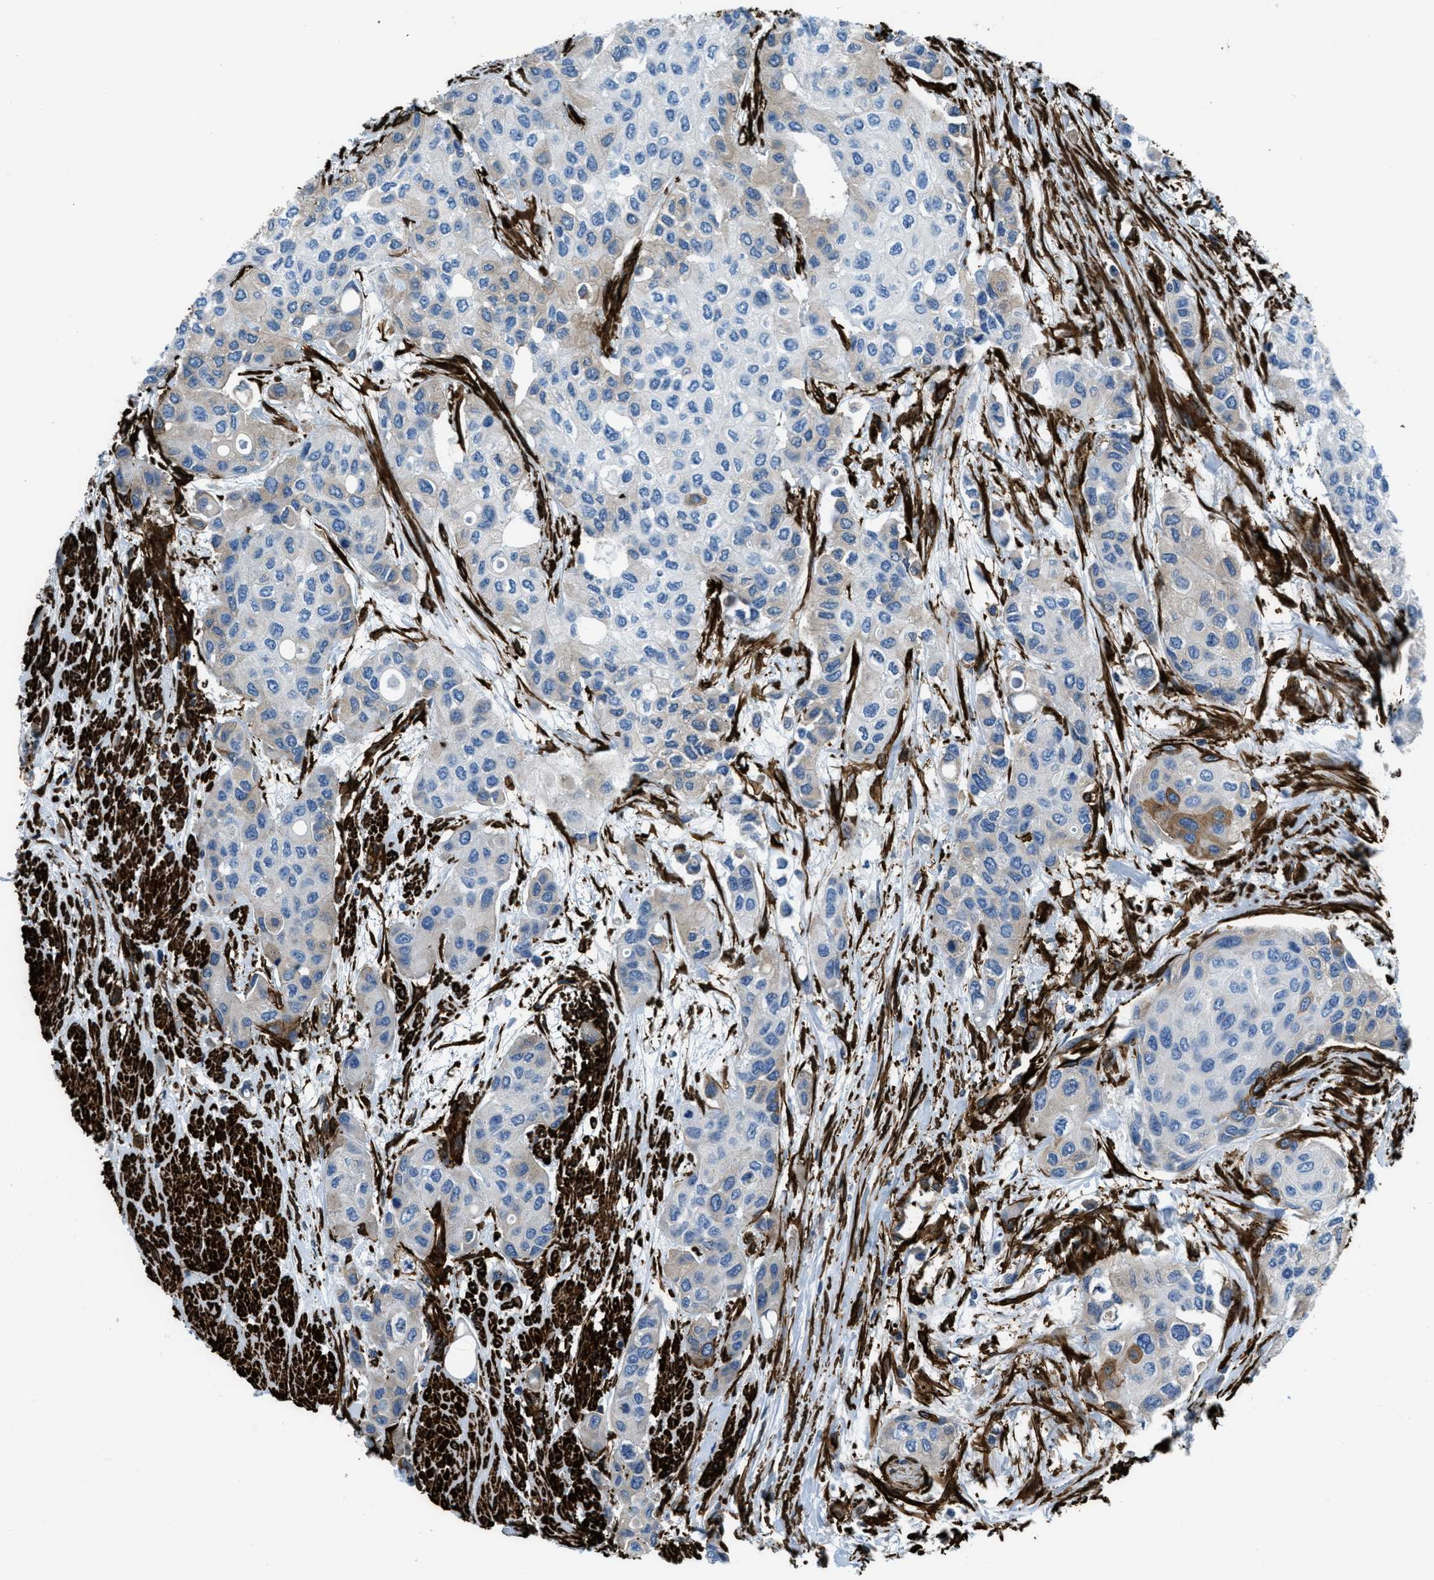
{"staining": {"intensity": "negative", "quantity": "none", "location": "none"}, "tissue": "urothelial cancer", "cell_type": "Tumor cells", "image_type": "cancer", "snomed": [{"axis": "morphology", "description": "Urothelial carcinoma, High grade"}, {"axis": "topography", "description": "Urinary bladder"}], "caption": "Tumor cells show no significant protein expression in urothelial cancer. The staining is performed using DAB (3,3'-diaminobenzidine) brown chromogen with nuclei counter-stained in using hematoxylin.", "gene": "CALD1", "patient": {"sex": "female", "age": 56}}